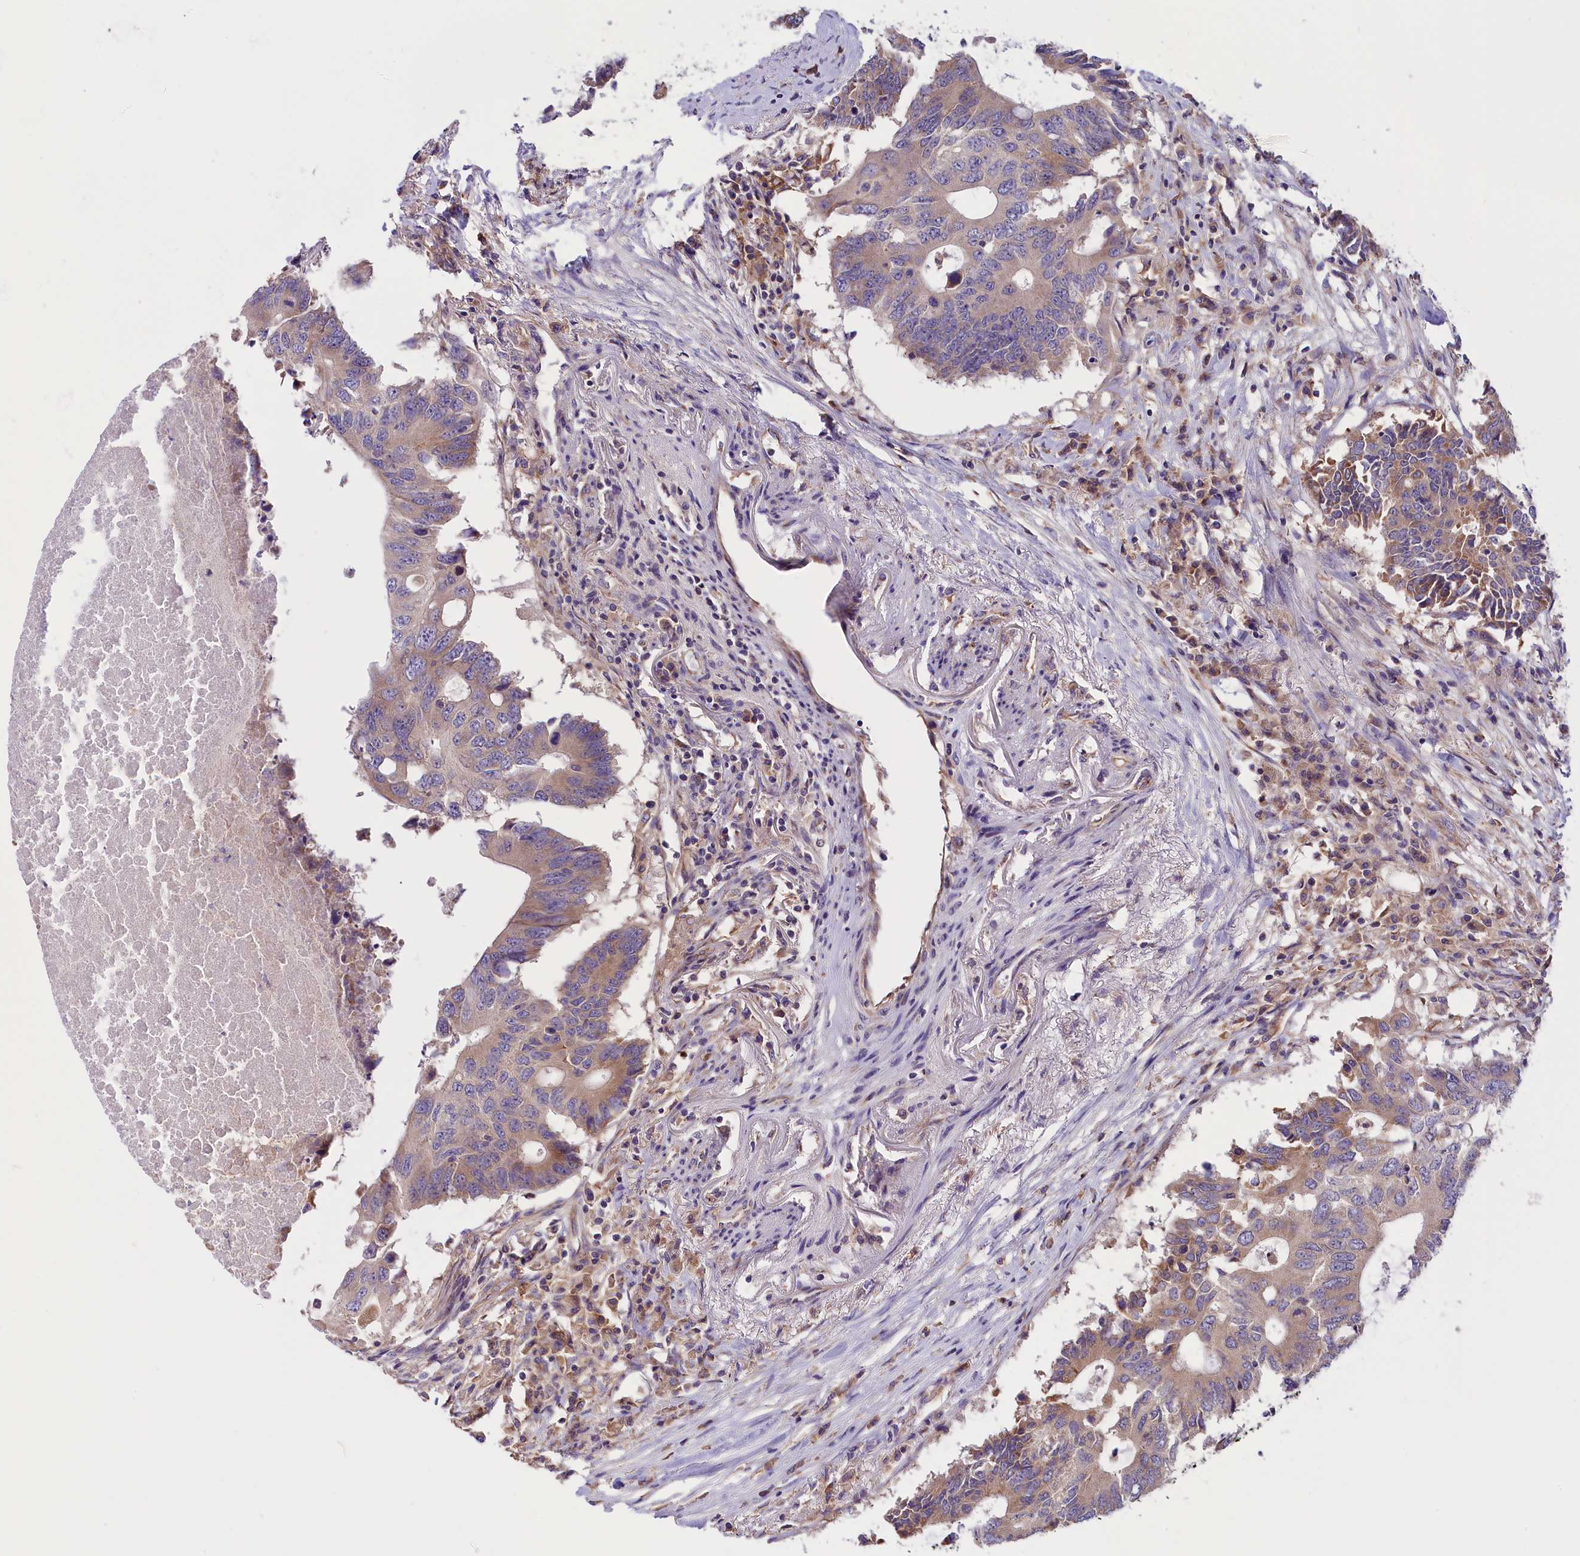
{"staining": {"intensity": "weak", "quantity": "25%-75%", "location": "cytoplasmic/membranous"}, "tissue": "colorectal cancer", "cell_type": "Tumor cells", "image_type": "cancer", "snomed": [{"axis": "morphology", "description": "Adenocarcinoma, NOS"}, {"axis": "topography", "description": "Colon"}], "caption": "IHC (DAB) staining of colorectal cancer (adenocarcinoma) exhibits weak cytoplasmic/membranous protein expression in about 25%-75% of tumor cells.", "gene": "DNAJB9", "patient": {"sex": "male", "age": 71}}